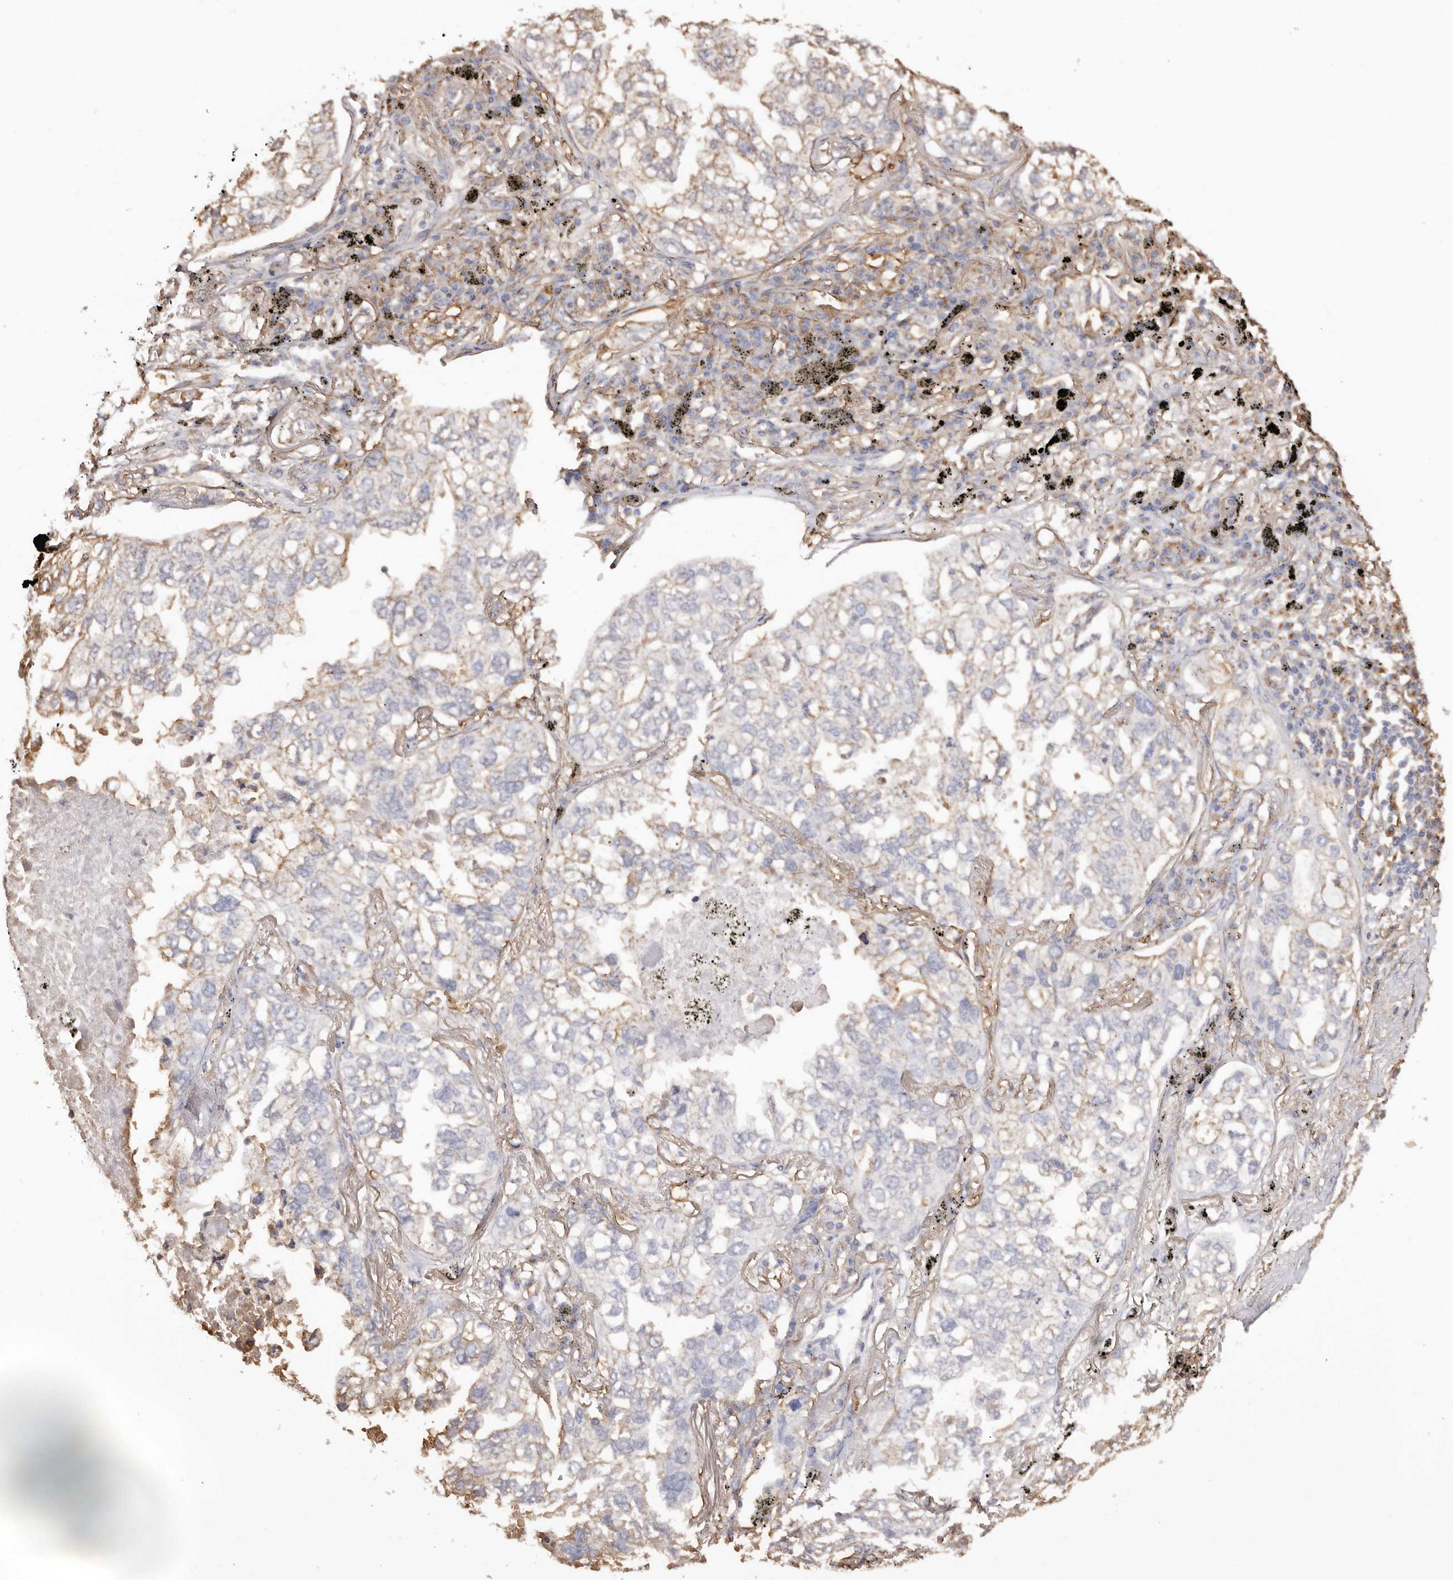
{"staining": {"intensity": "moderate", "quantity": "25%-75%", "location": "cytoplasmic/membranous"}, "tissue": "lung cancer", "cell_type": "Tumor cells", "image_type": "cancer", "snomed": [{"axis": "morphology", "description": "Adenocarcinoma, NOS"}, {"axis": "topography", "description": "Lung"}], "caption": "Immunohistochemistry of lung adenocarcinoma demonstrates medium levels of moderate cytoplasmic/membranous positivity in approximately 25%-75% of tumor cells. (DAB (3,3'-diaminobenzidine) IHC, brown staining for protein, blue staining for nuclei).", "gene": "GPR27", "patient": {"sex": "male", "age": 65}}